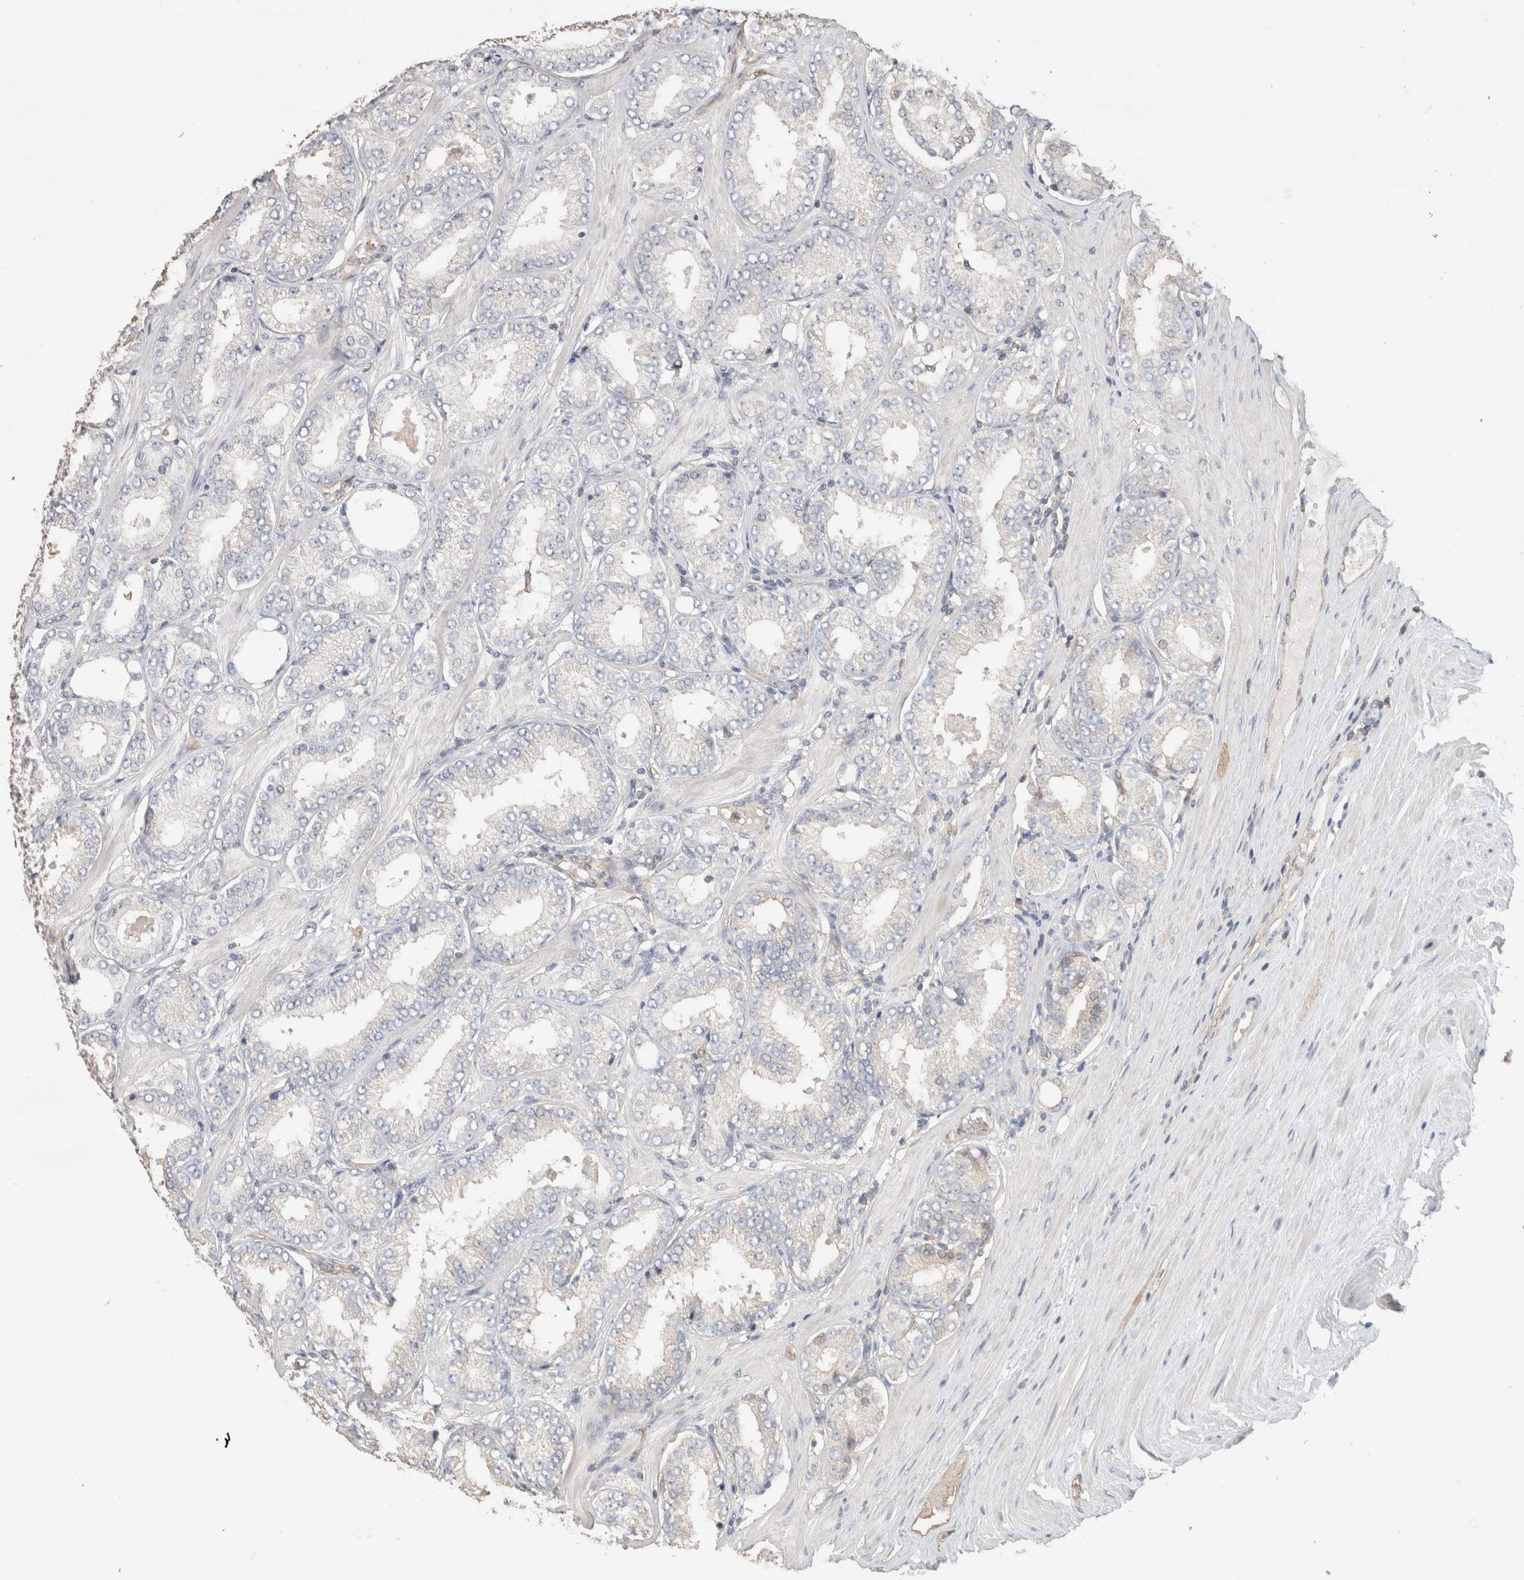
{"staining": {"intensity": "negative", "quantity": "none", "location": "none"}, "tissue": "prostate cancer", "cell_type": "Tumor cells", "image_type": "cancer", "snomed": [{"axis": "morphology", "description": "Adenocarcinoma, Low grade"}, {"axis": "topography", "description": "Prostate"}], "caption": "This is an immunohistochemistry (IHC) histopathology image of prostate cancer (adenocarcinoma (low-grade)). There is no positivity in tumor cells.", "gene": "CFAP418", "patient": {"sex": "male", "age": 62}}